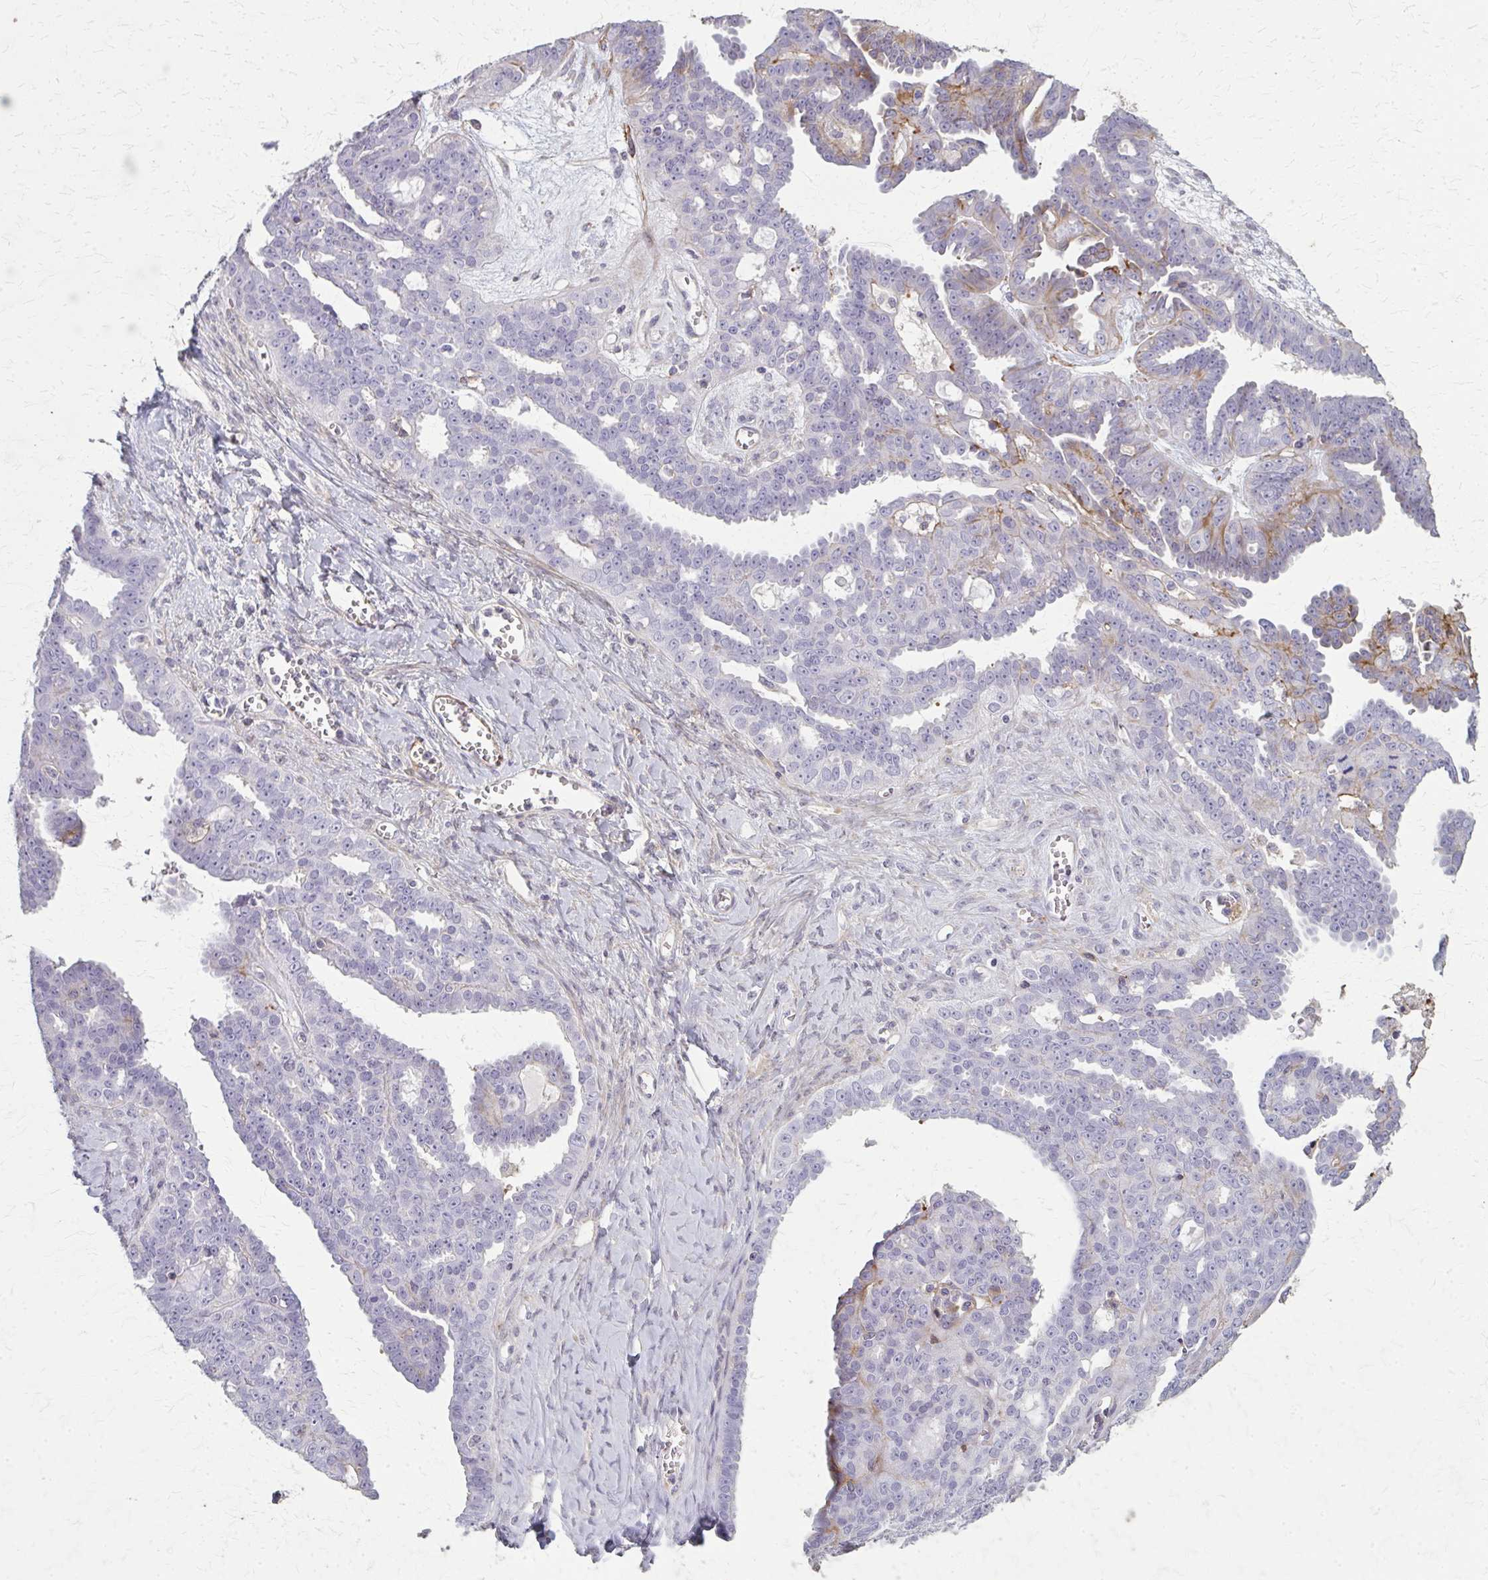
{"staining": {"intensity": "moderate", "quantity": "<25%", "location": "cytoplasmic/membranous"}, "tissue": "ovarian cancer", "cell_type": "Tumor cells", "image_type": "cancer", "snomed": [{"axis": "morphology", "description": "Cystadenocarcinoma, serous, NOS"}, {"axis": "topography", "description": "Ovary"}], "caption": "Immunohistochemistry (IHC) of ovarian cancer displays low levels of moderate cytoplasmic/membranous staining in approximately <25% of tumor cells.", "gene": "TENM4", "patient": {"sex": "female", "age": 71}}